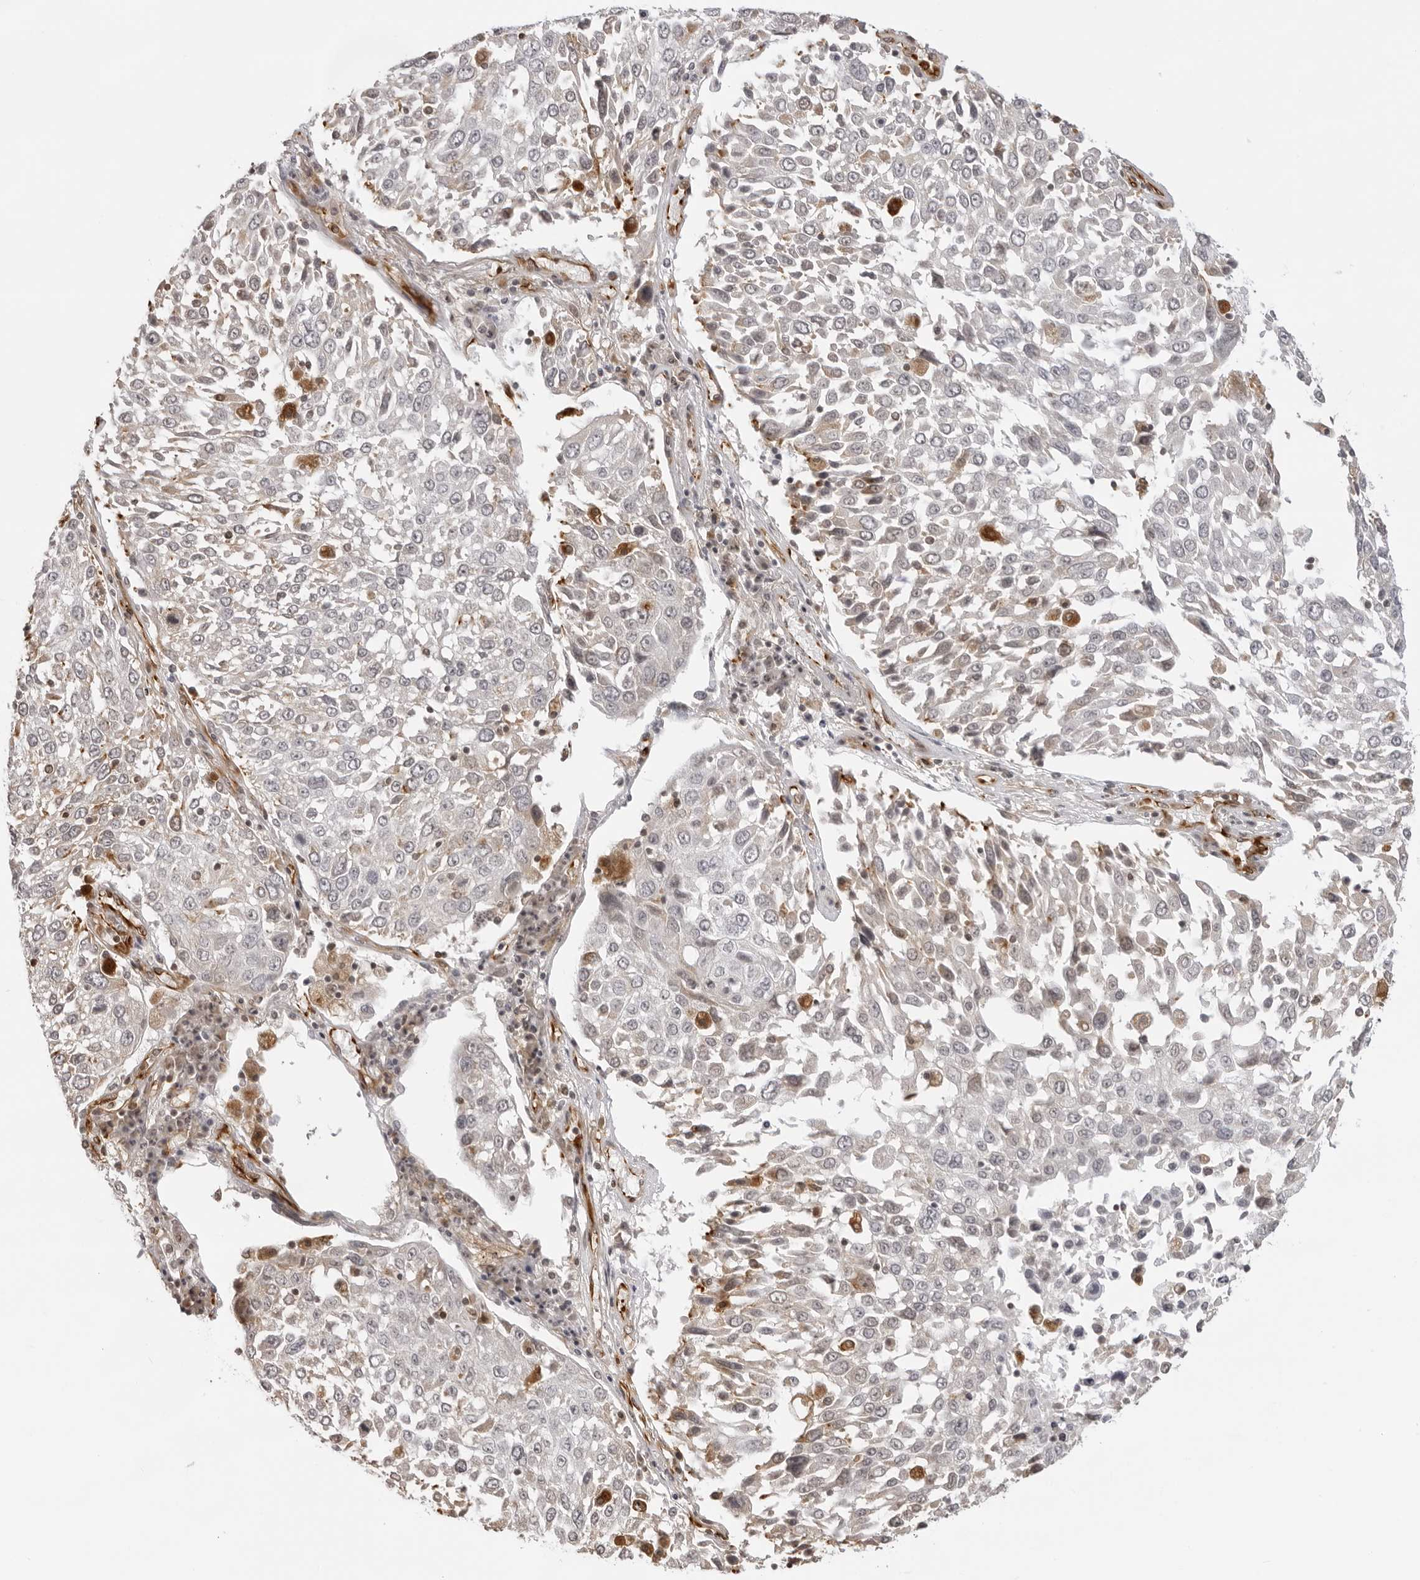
{"staining": {"intensity": "negative", "quantity": "none", "location": "none"}, "tissue": "lung cancer", "cell_type": "Tumor cells", "image_type": "cancer", "snomed": [{"axis": "morphology", "description": "Squamous cell carcinoma, NOS"}, {"axis": "topography", "description": "Lung"}], "caption": "The micrograph exhibits no significant staining in tumor cells of squamous cell carcinoma (lung). Nuclei are stained in blue.", "gene": "DYNLT5", "patient": {"sex": "male", "age": 65}}